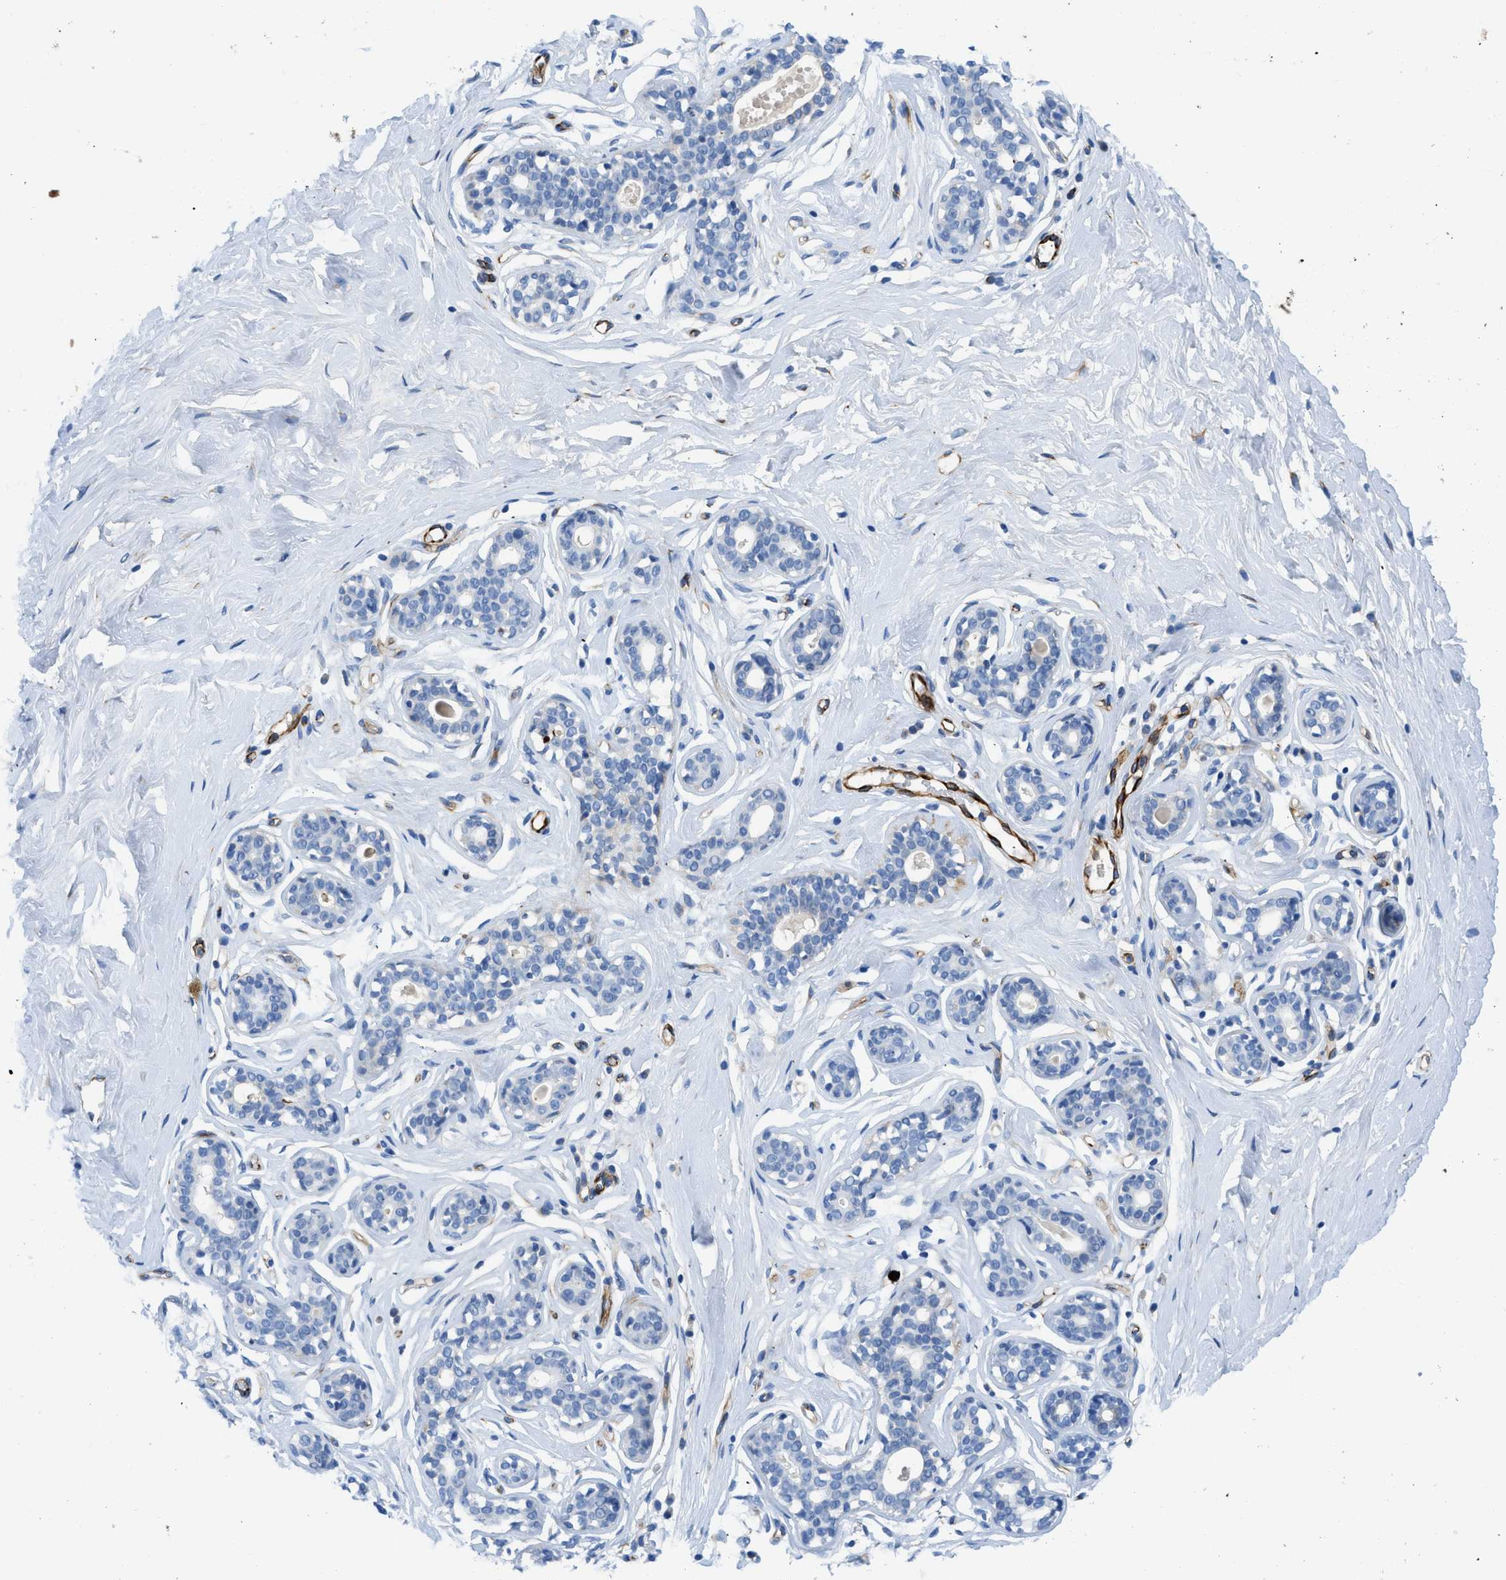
{"staining": {"intensity": "negative", "quantity": "none", "location": "none"}, "tissue": "breast", "cell_type": "Adipocytes", "image_type": "normal", "snomed": [{"axis": "morphology", "description": "Normal tissue, NOS"}, {"axis": "topography", "description": "Breast"}], "caption": "This is a micrograph of IHC staining of benign breast, which shows no positivity in adipocytes. (Immunohistochemistry, brightfield microscopy, high magnification).", "gene": "XCR1", "patient": {"sex": "female", "age": 23}}